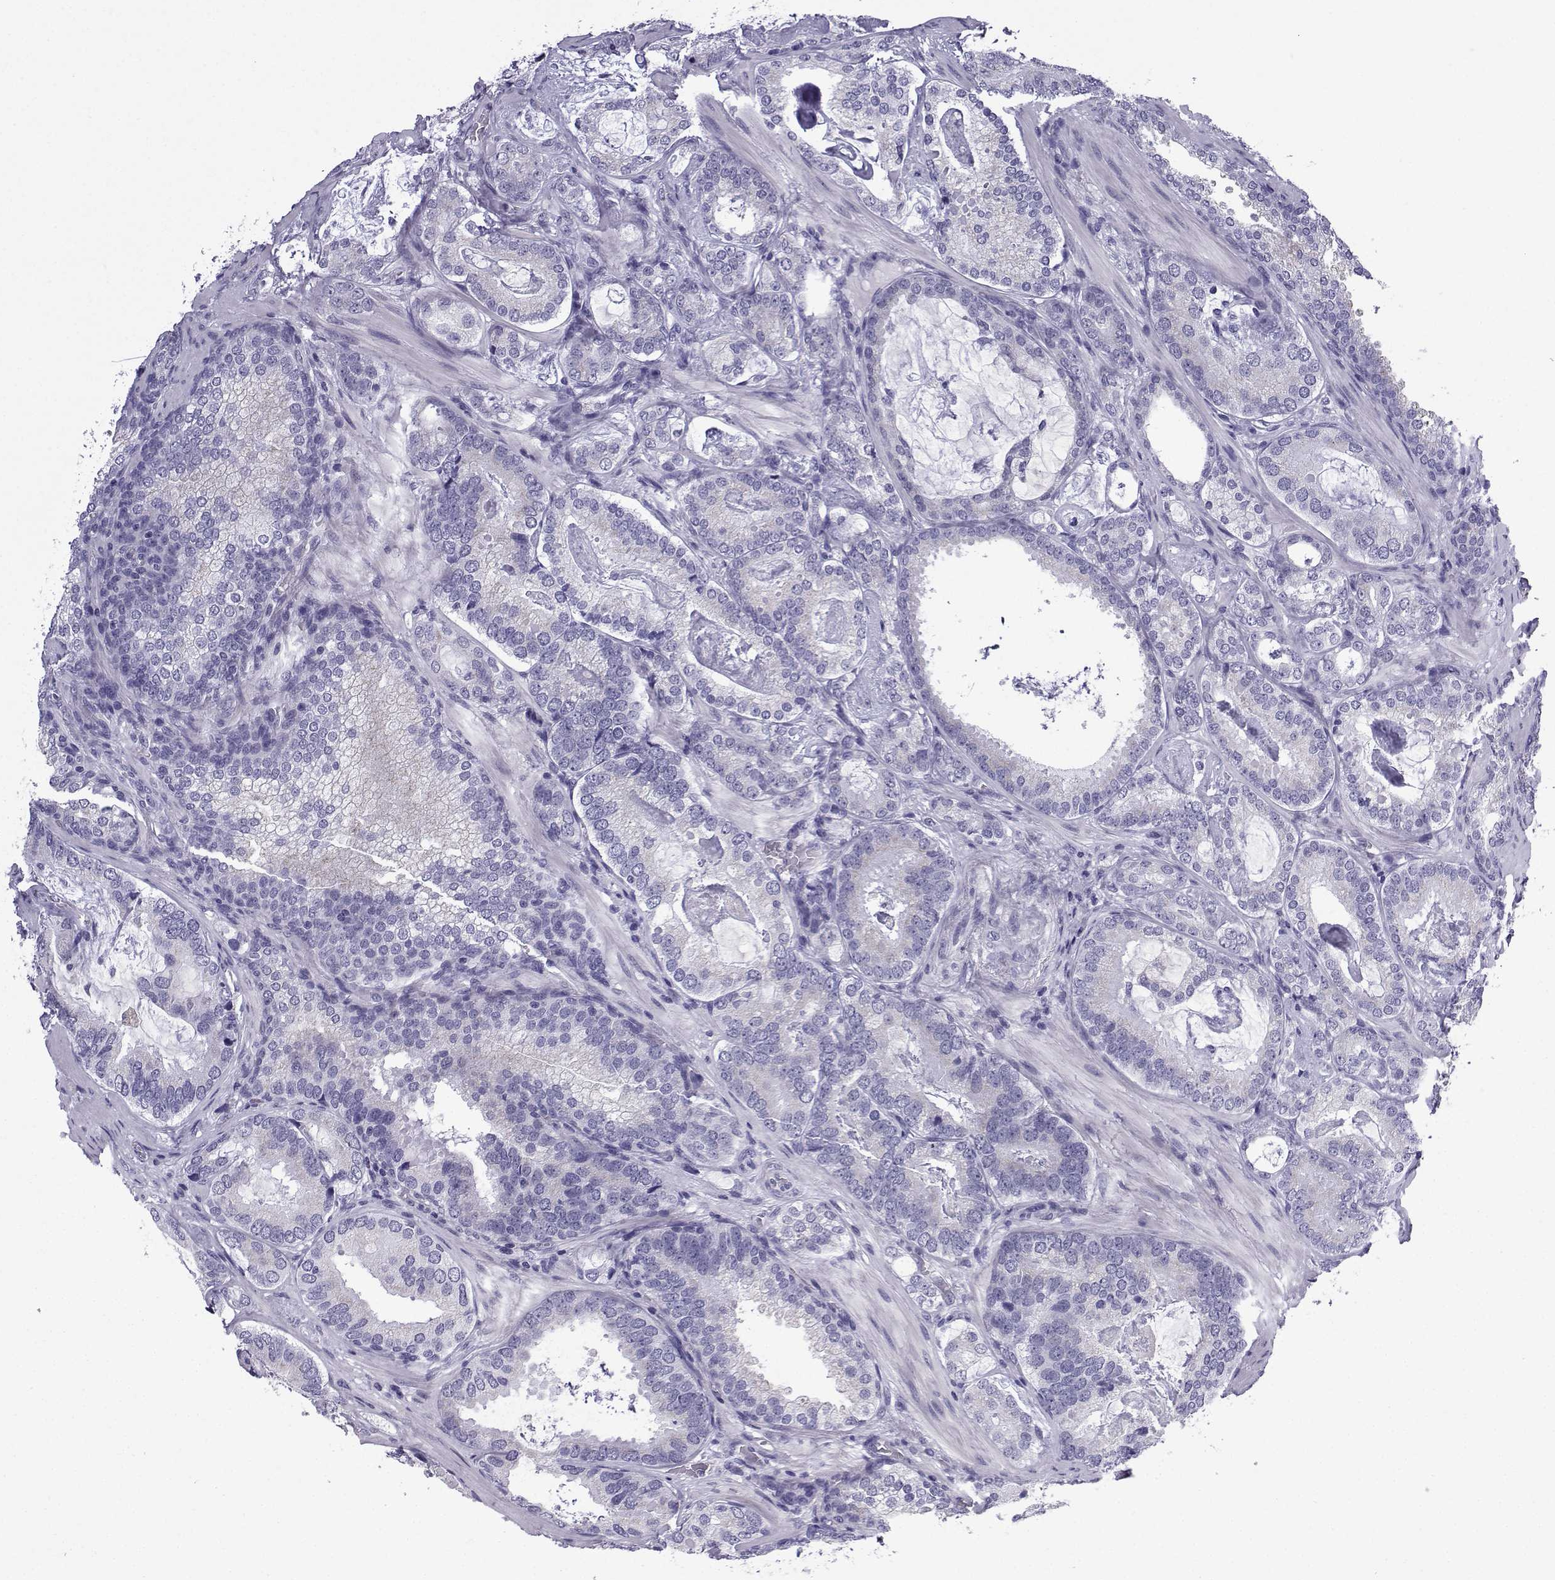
{"staining": {"intensity": "negative", "quantity": "none", "location": "none"}, "tissue": "prostate cancer", "cell_type": "Tumor cells", "image_type": "cancer", "snomed": [{"axis": "morphology", "description": "Adenocarcinoma, Low grade"}, {"axis": "topography", "description": "Prostate"}], "caption": "Immunohistochemistry micrograph of adenocarcinoma (low-grade) (prostate) stained for a protein (brown), which displays no staining in tumor cells.", "gene": "ACRBP", "patient": {"sex": "male", "age": 60}}